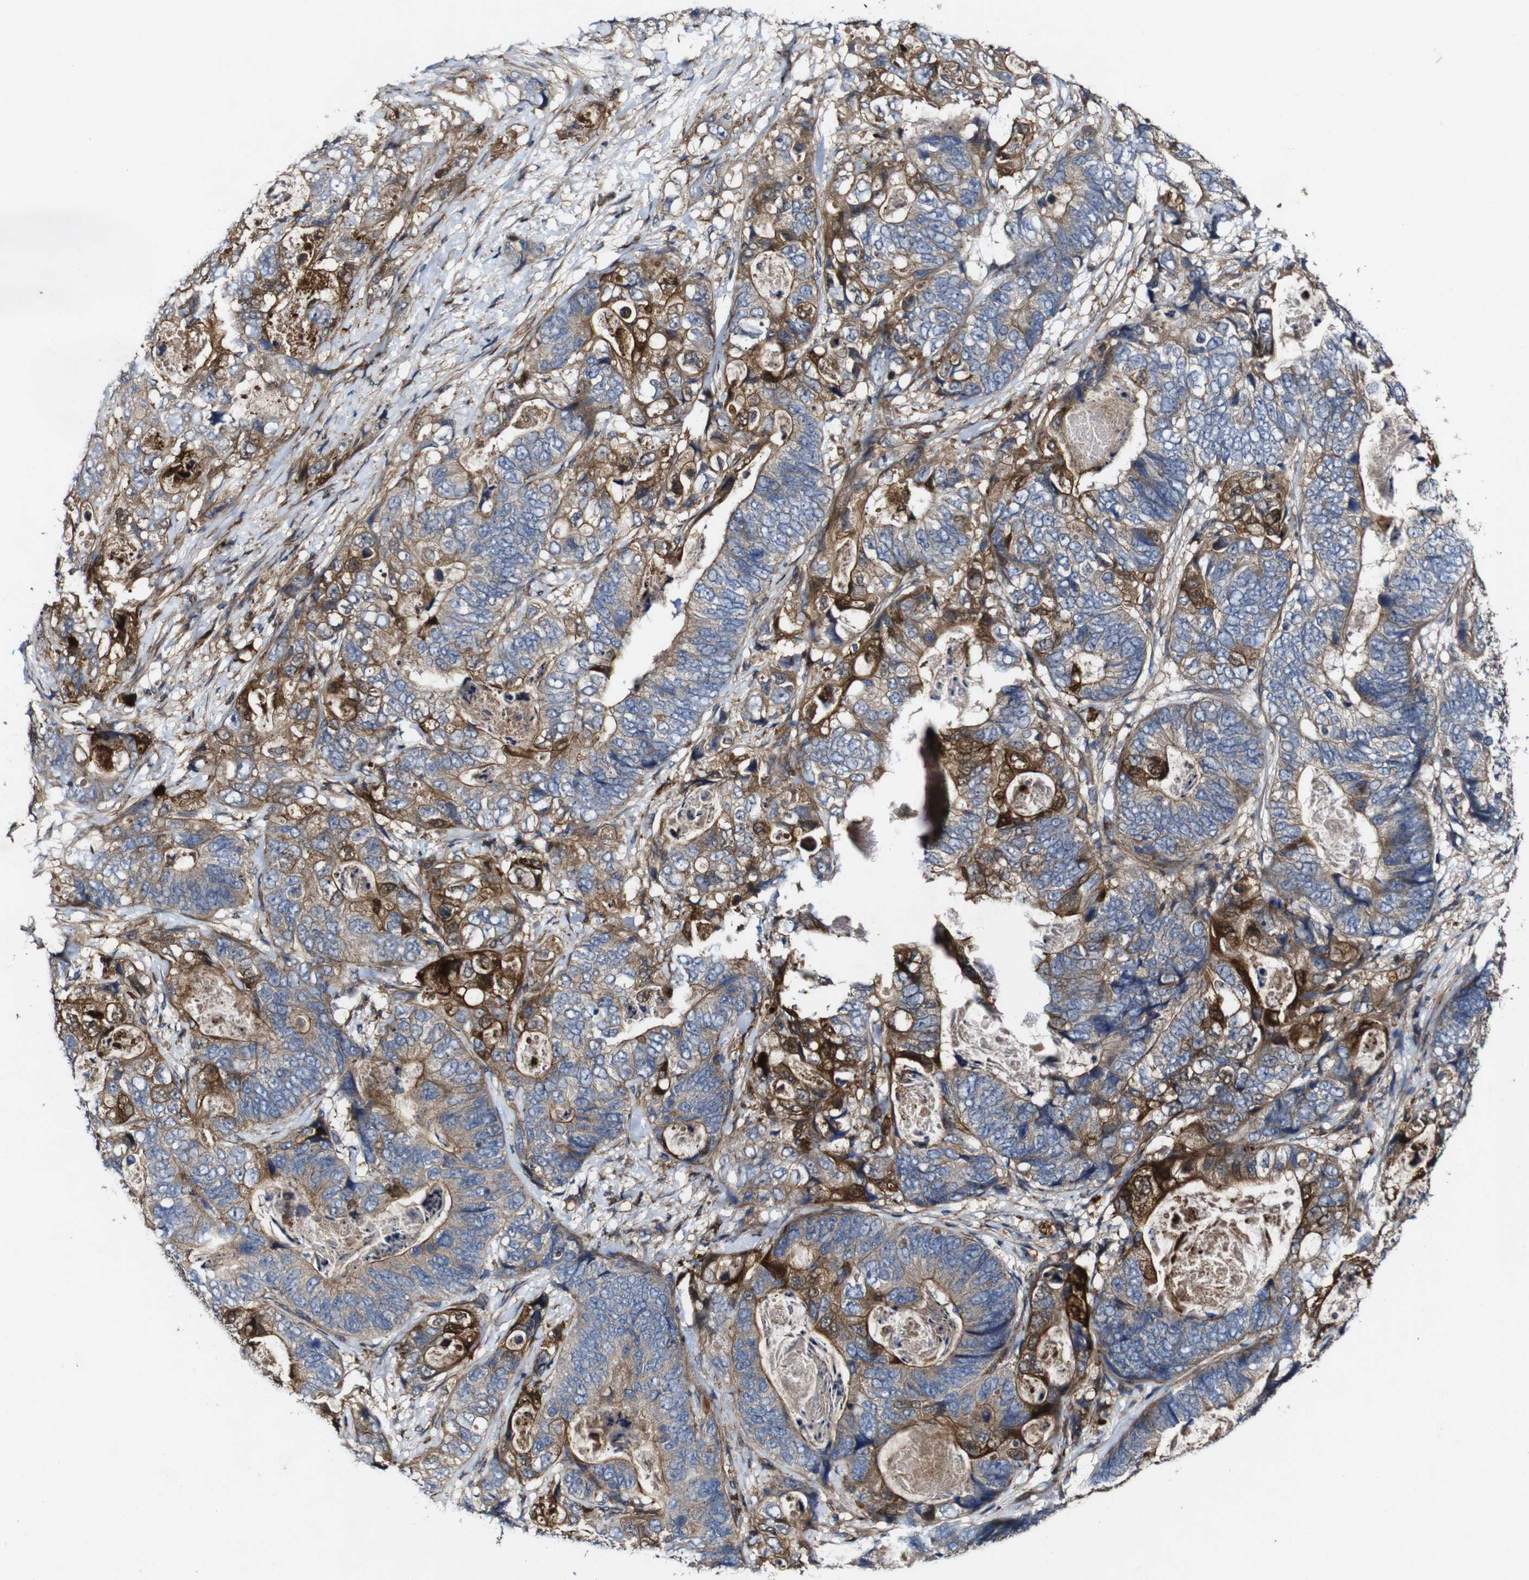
{"staining": {"intensity": "weak", "quantity": ">75%", "location": "cytoplasmic/membranous"}, "tissue": "stomach cancer", "cell_type": "Tumor cells", "image_type": "cancer", "snomed": [{"axis": "morphology", "description": "Adenocarcinoma, NOS"}, {"axis": "topography", "description": "Stomach"}], "caption": "Immunohistochemistry of human stomach cancer displays low levels of weak cytoplasmic/membranous expression in about >75% of tumor cells. (DAB (3,3'-diaminobenzidine) IHC, brown staining for protein, blue staining for nuclei).", "gene": "GSDME", "patient": {"sex": "female", "age": 89}}